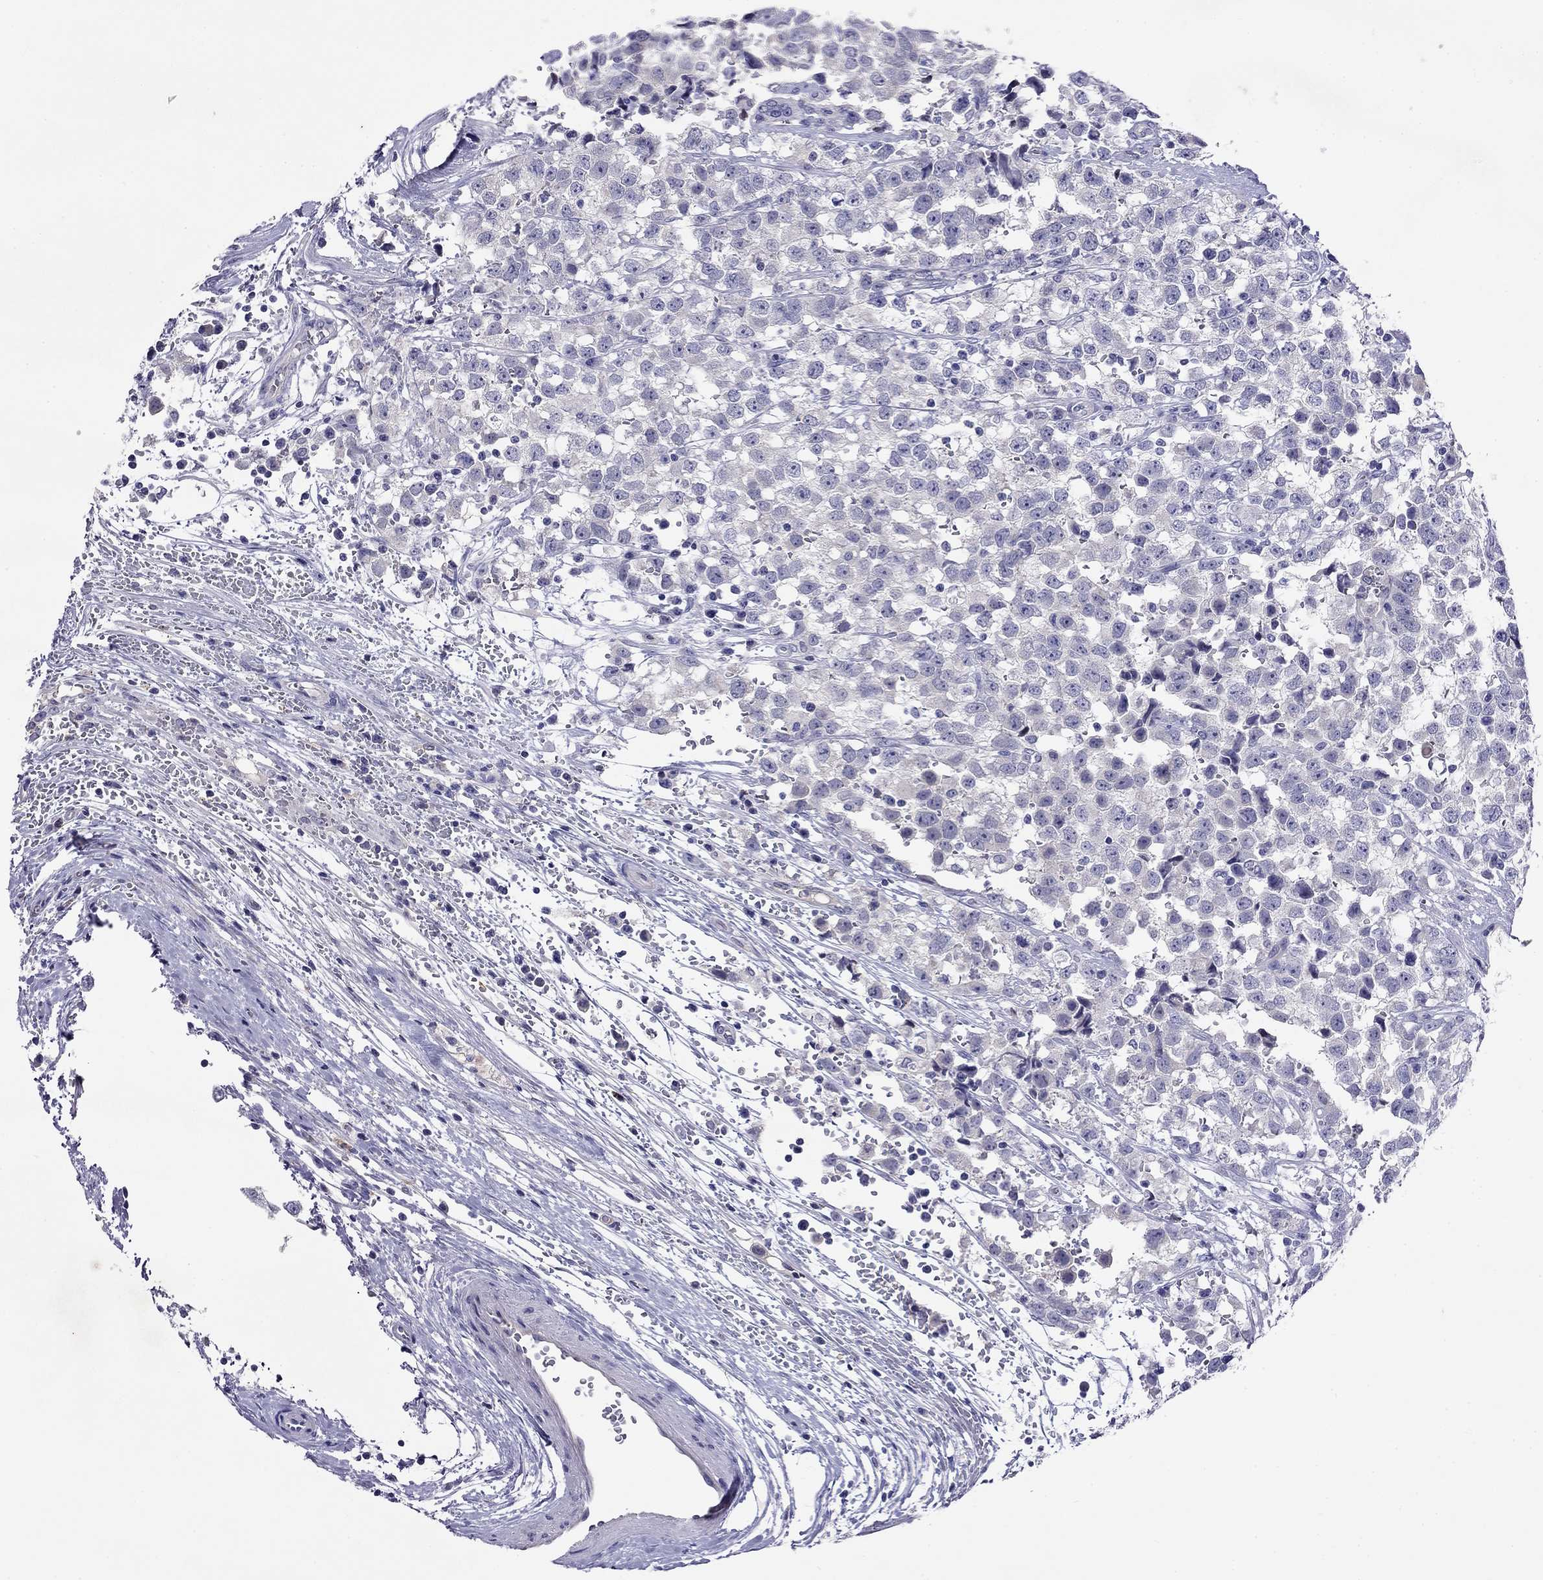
{"staining": {"intensity": "negative", "quantity": "none", "location": "none"}, "tissue": "testis cancer", "cell_type": "Tumor cells", "image_type": "cancer", "snomed": [{"axis": "morphology", "description": "Seminoma, NOS"}, {"axis": "topography", "description": "Testis"}], "caption": "DAB immunohistochemical staining of human seminoma (testis) shows no significant staining in tumor cells.", "gene": "CAPNS2", "patient": {"sex": "male", "age": 34}}